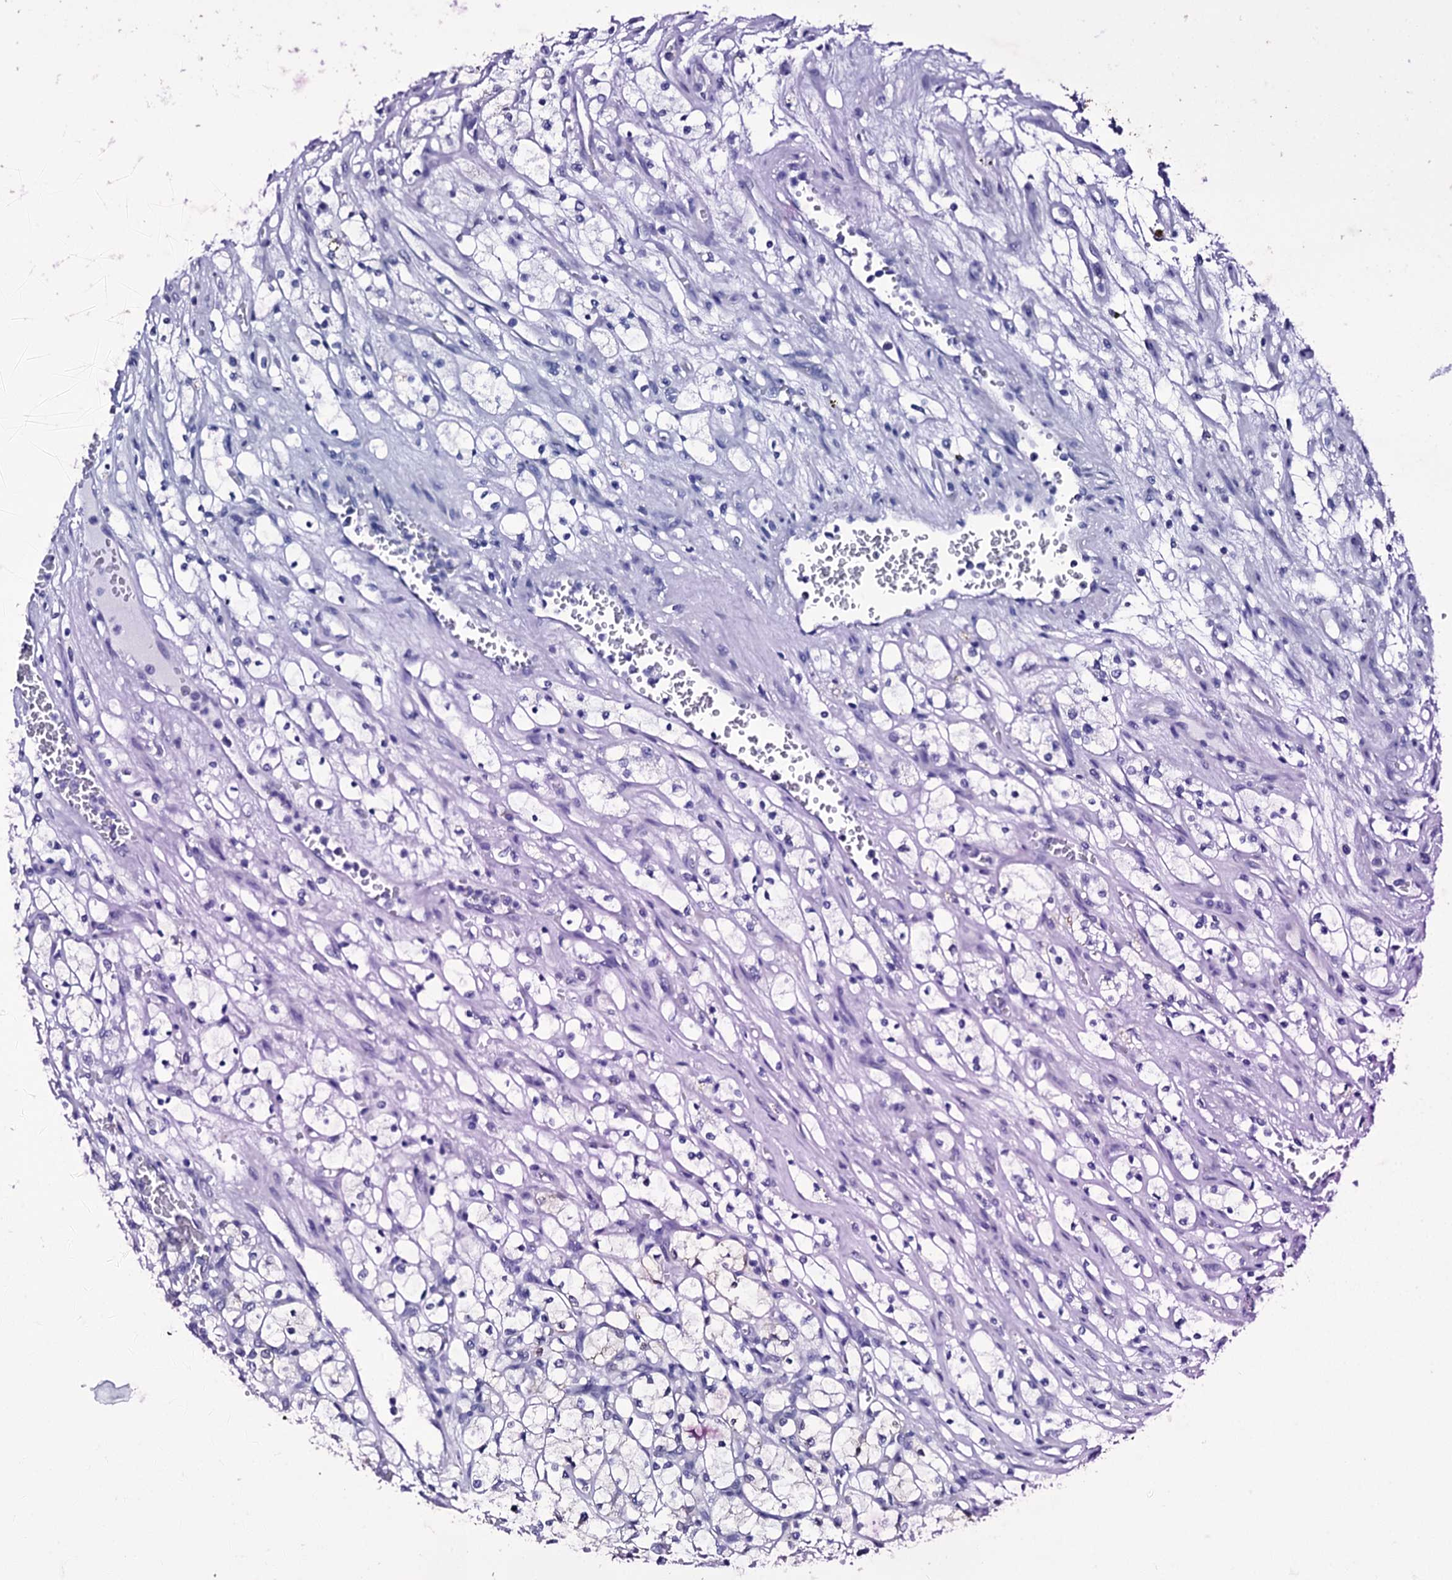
{"staining": {"intensity": "negative", "quantity": "none", "location": "none"}, "tissue": "renal cancer", "cell_type": "Tumor cells", "image_type": "cancer", "snomed": [{"axis": "morphology", "description": "Adenocarcinoma, NOS"}, {"axis": "topography", "description": "Kidney"}], "caption": "The histopathology image displays no significant staining in tumor cells of renal adenocarcinoma.", "gene": "ITPRID2", "patient": {"sex": "female", "age": 69}}